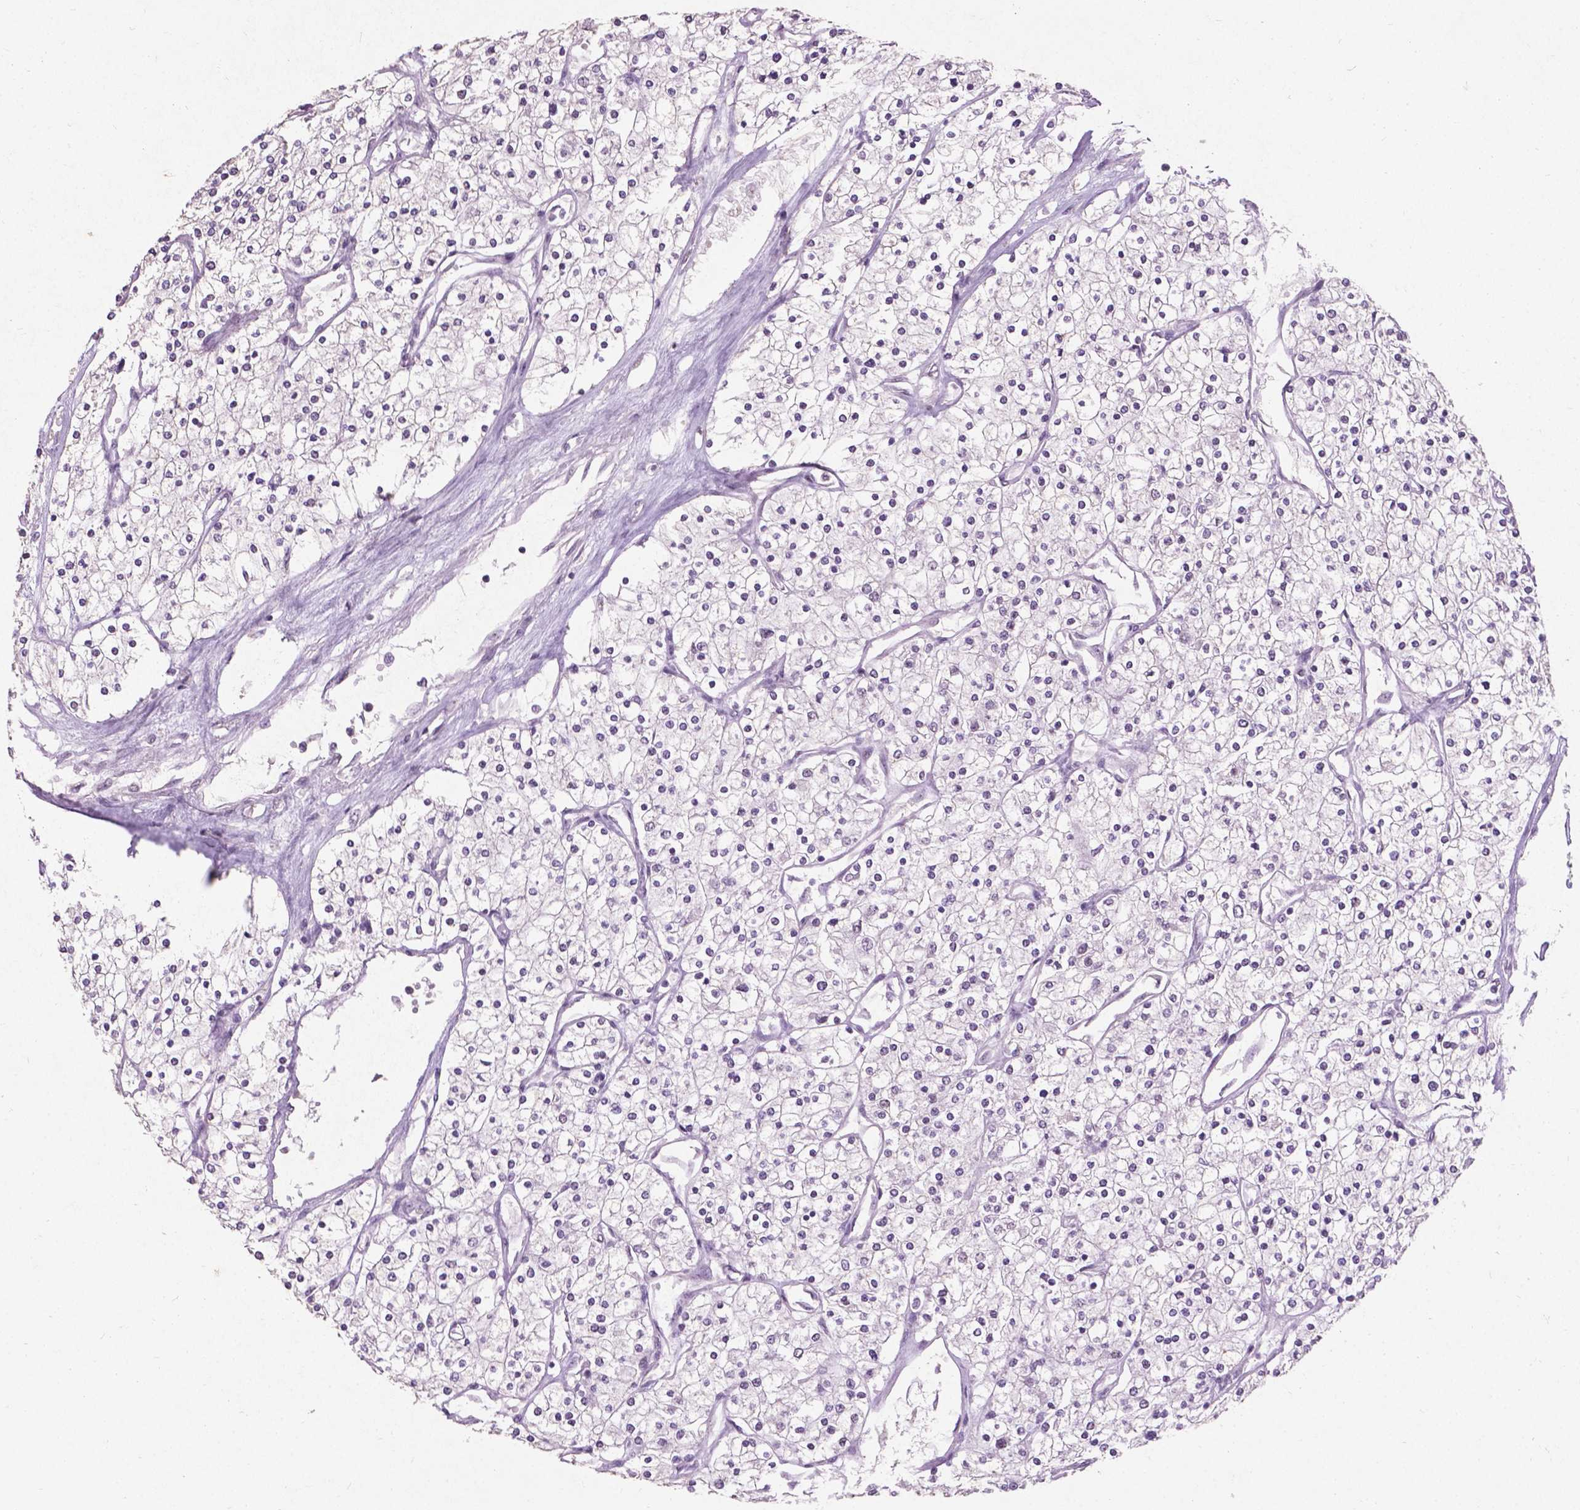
{"staining": {"intensity": "negative", "quantity": "none", "location": "none"}, "tissue": "renal cancer", "cell_type": "Tumor cells", "image_type": "cancer", "snomed": [{"axis": "morphology", "description": "Adenocarcinoma, NOS"}, {"axis": "topography", "description": "Kidney"}], "caption": "This is an IHC photomicrograph of human renal cancer. There is no staining in tumor cells.", "gene": "COIL", "patient": {"sex": "male", "age": 80}}